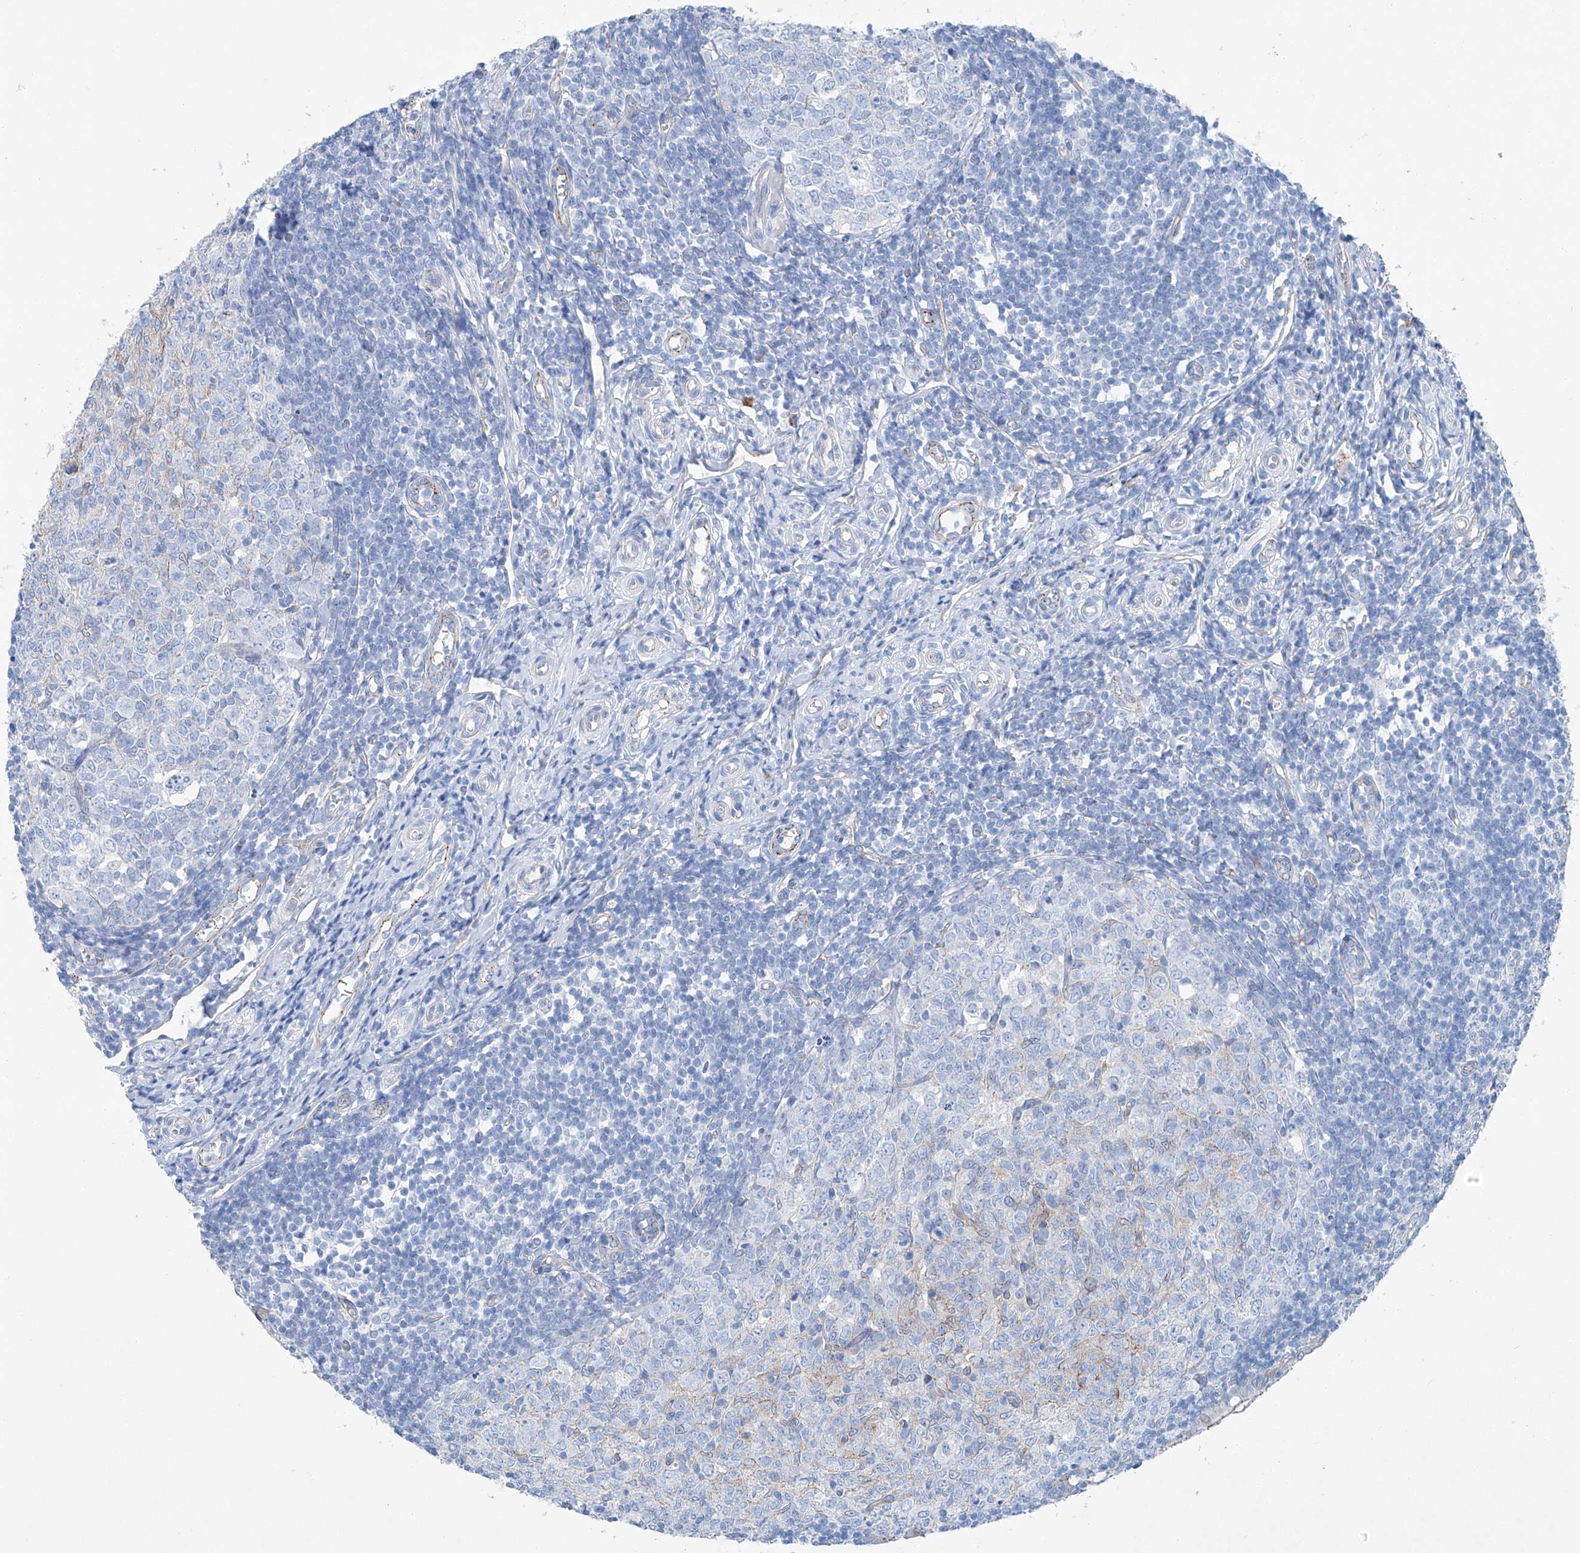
{"staining": {"intensity": "moderate", "quantity": ">75%", "location": "cytoplasmic/membranous"}, "tissue": "appendix", "cell_type": "Glandular cells", "image_type": "normal", "snomed": [{"axis": "morphology", "description": "Normal tissue, NOS"}, {"axis": "topography", "description": "Appendix"}], "caption": "Immunohistochemical staining of unremarkable human appendix demonstrates medium levels of moderate cytoplasmic/membranous positivity in approximately >75% of glandular cells. Nuclei are stained in blue.", "gene": "MAGI1", "patient": {"sex": "male", "age": 14}}